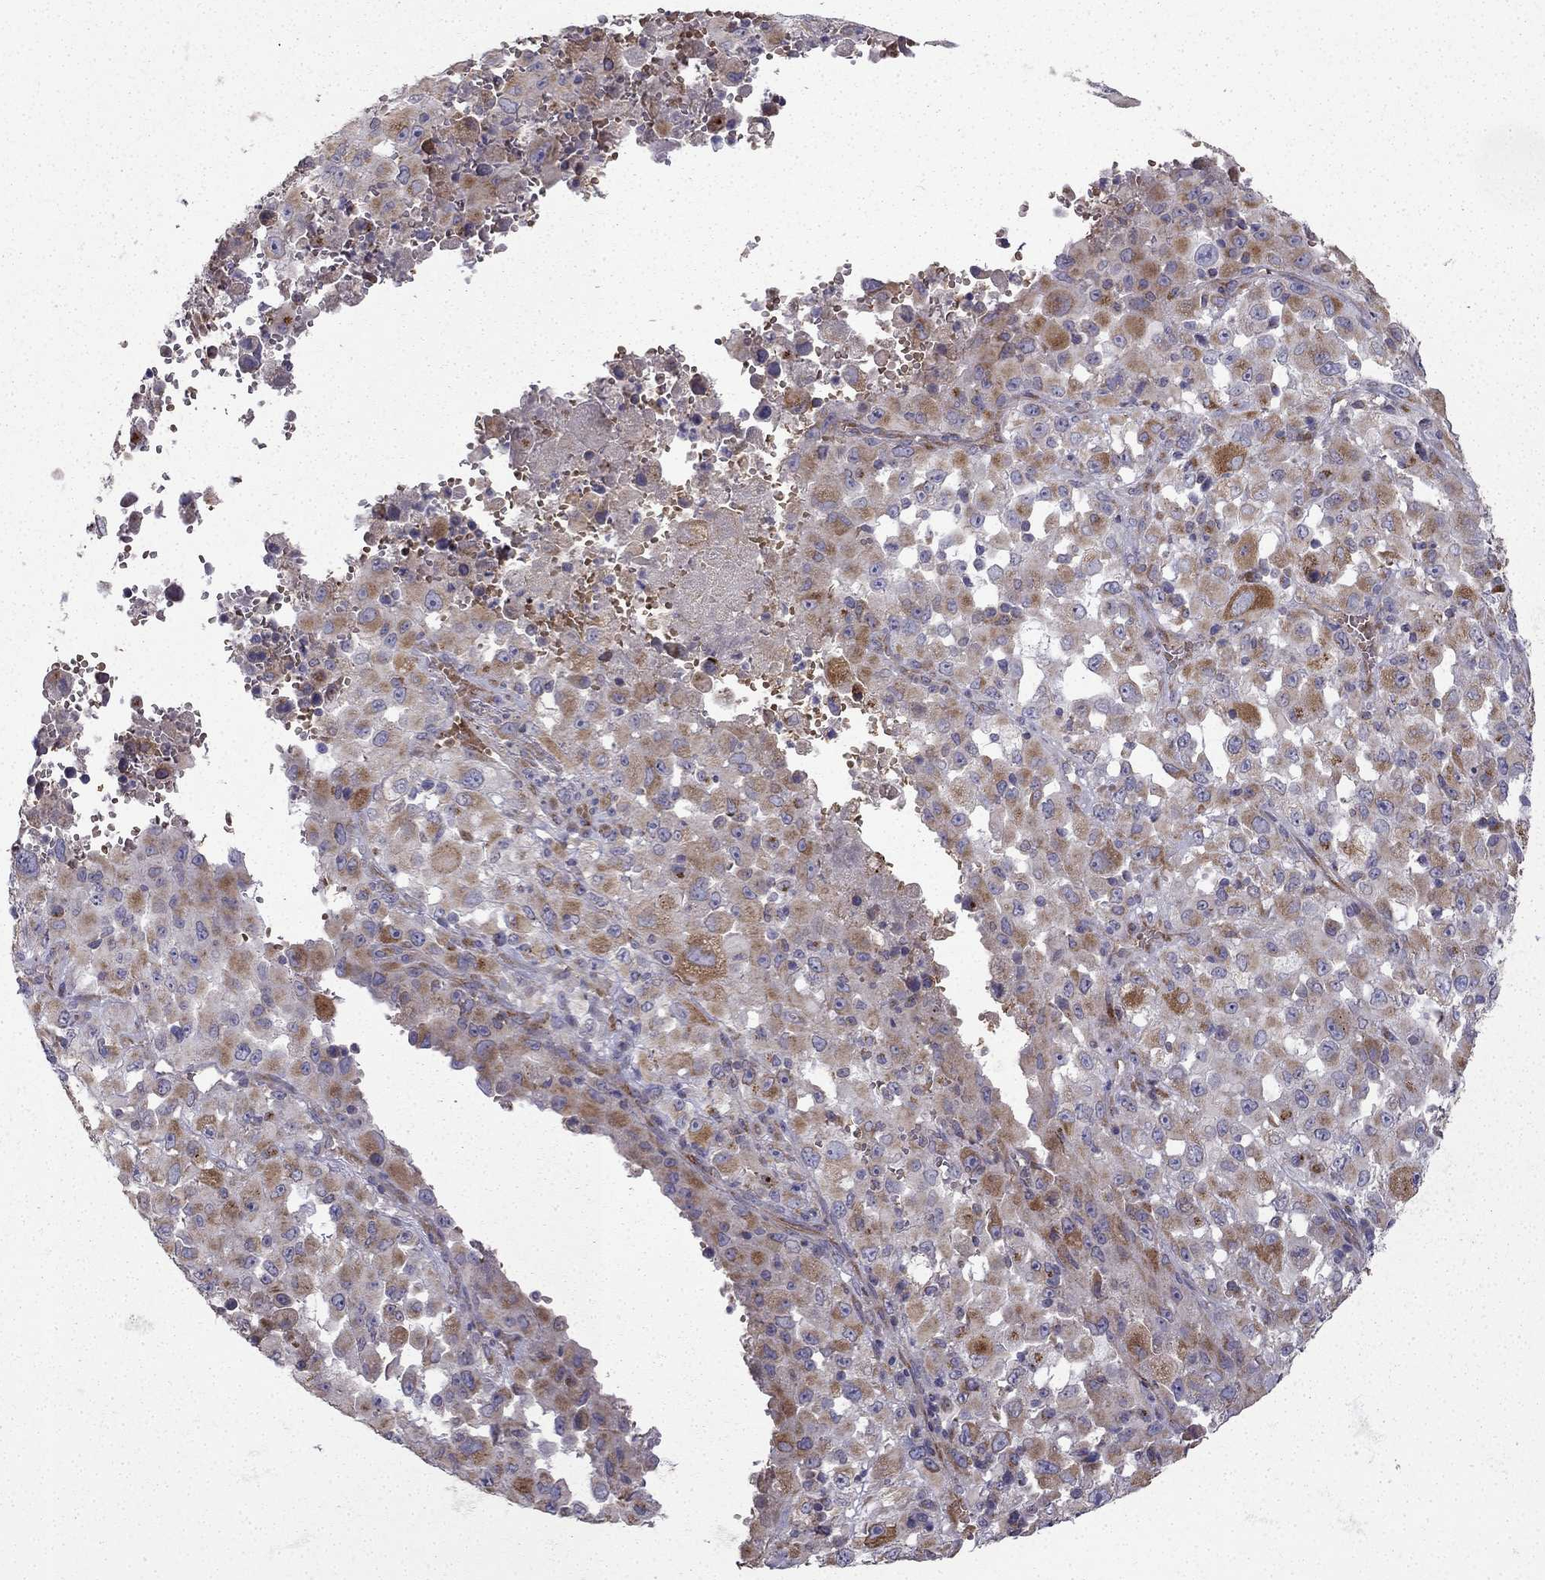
{"staining": {"intensity": "moderate", "quantity": "25%-75%", "location": "cytoplasmic/membranous"}, "tissue": "melanoma", "cell_type": "Tumor cells", "image_type": "cancer", "snomed": [{"axis": "morphology", "description": "Malignant melanoma, Metastatic site"}, {"axis": "topography", "description": "Soft tissue"}], "caption": "DAB immunohistochemical staining of human melanoma exhibits moderate cytoplasmic/membranous protein staining in about 25%-75% of tumor cells.", "gene": "B4GALT7", "patient": {"sex": "male", "age": 50}}